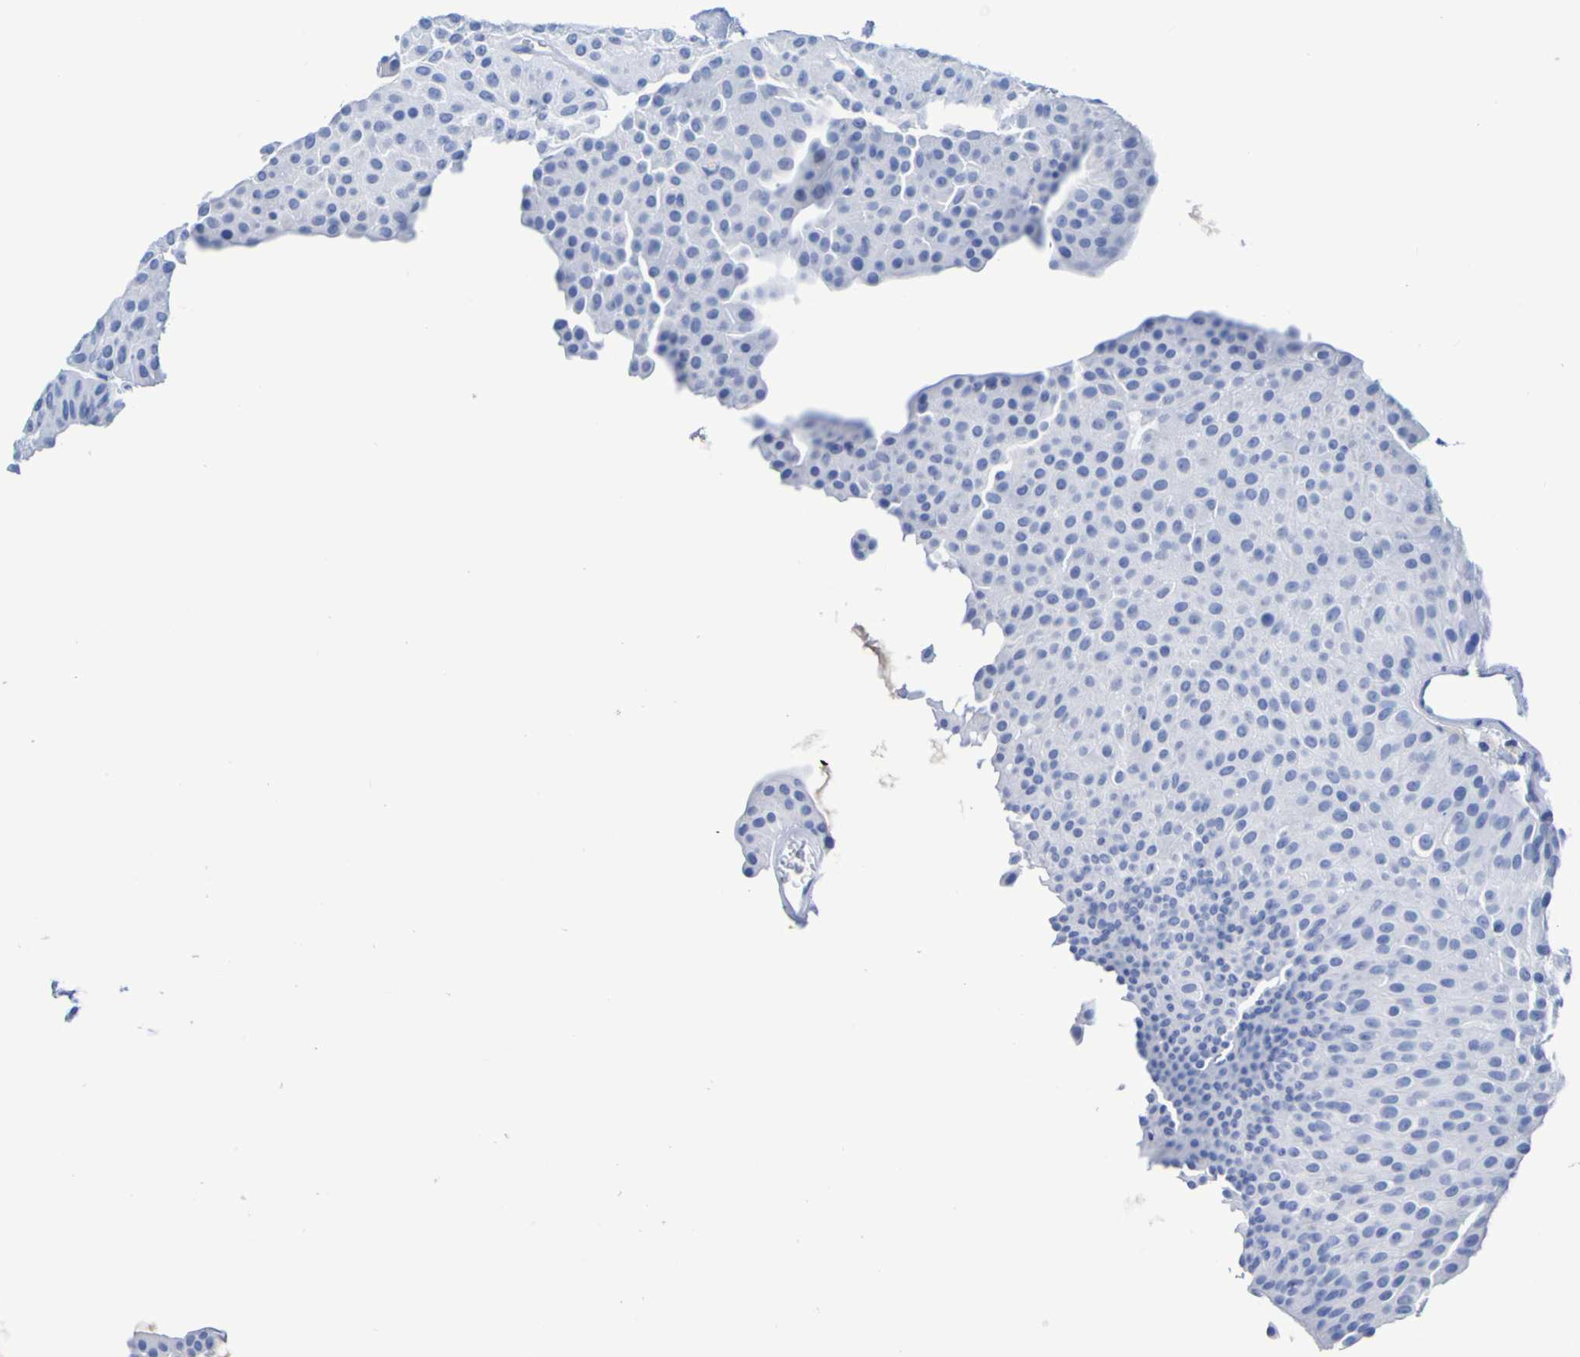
{"staining": {"intensity": "negative", "quantity": "none", "location": "none"}, "tissue": "urothelial cancer", "cell_type": "Tumor cells", "image_type": "cancer", "snomed": [{"axis": "morphology", "description": "Urothelial carcinoma, Low grade"}, {"axis": "topography", "description": "Urinary bladder"}], "caption": "Immunohistochemistry (IHC) of urothelial cancer reveals no expression in tumor cells. The staining is performed using DAB (3,3'-diaminobenzidine) brown chromogen with nuclei counter-stained in using hematoxylin.", "gene": "DPEP1", "patient": {"sex": "female", "age": 60}}